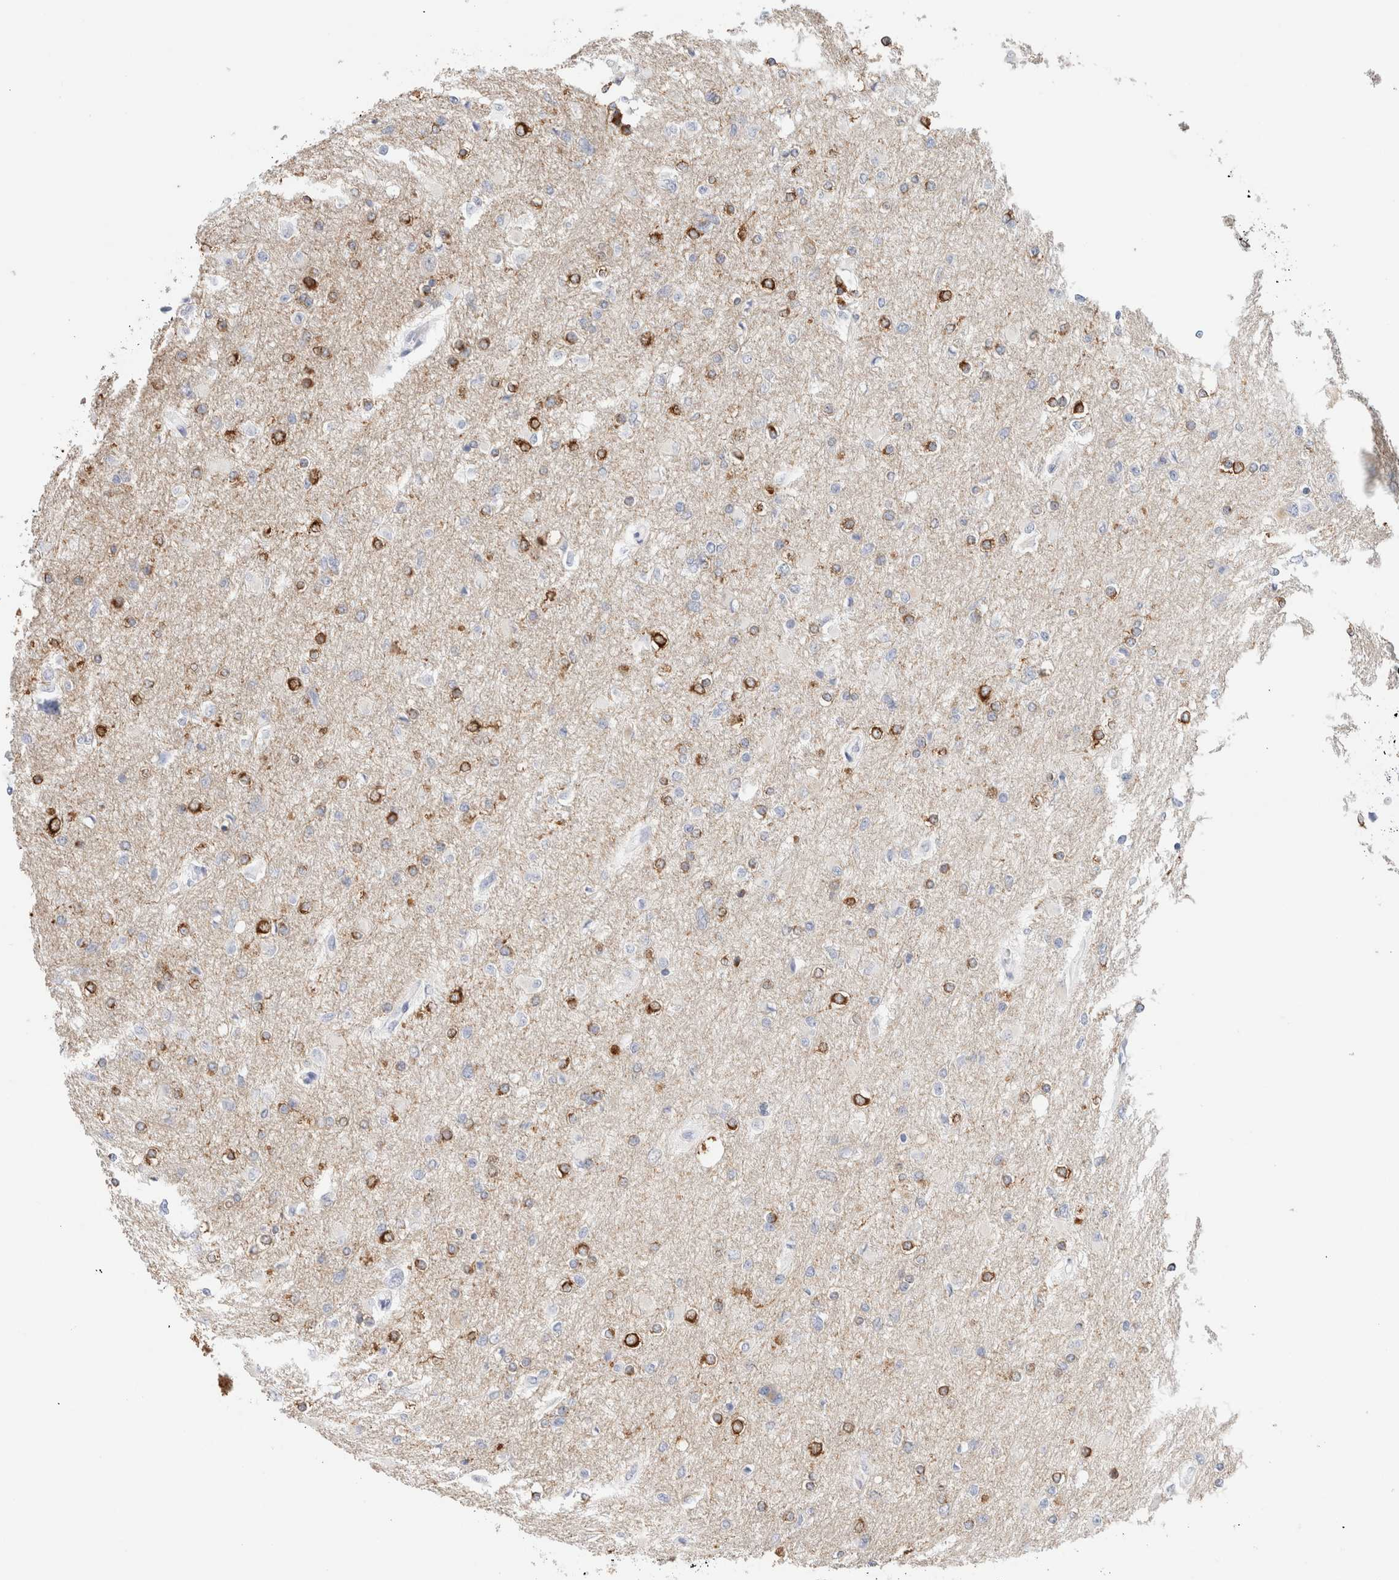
{"staining": {"intensity": "strong", "quantity": "25%-75%", "location": "cytoplasmic/membranous"}, "tissue": "glioma", "cell_type": "Tumor cells", "image_type": "cancer", "snomed": [{"axis": "morphology", "description": "Glioma, malignant, High grade"}, {"axis": "topography", "description": "Cerebral cortex"}], "caption": "Malignant glioma (high-grade) stained with DAB (3,3'-diaminobenzidine) immunohistochemistry (IHC) displays high levels of strong cytoplasmic/membranous expression in about 25%-75% of tumor cells.", "gene": "RTN4", "patient": {"sex": "female", "age": 36}}